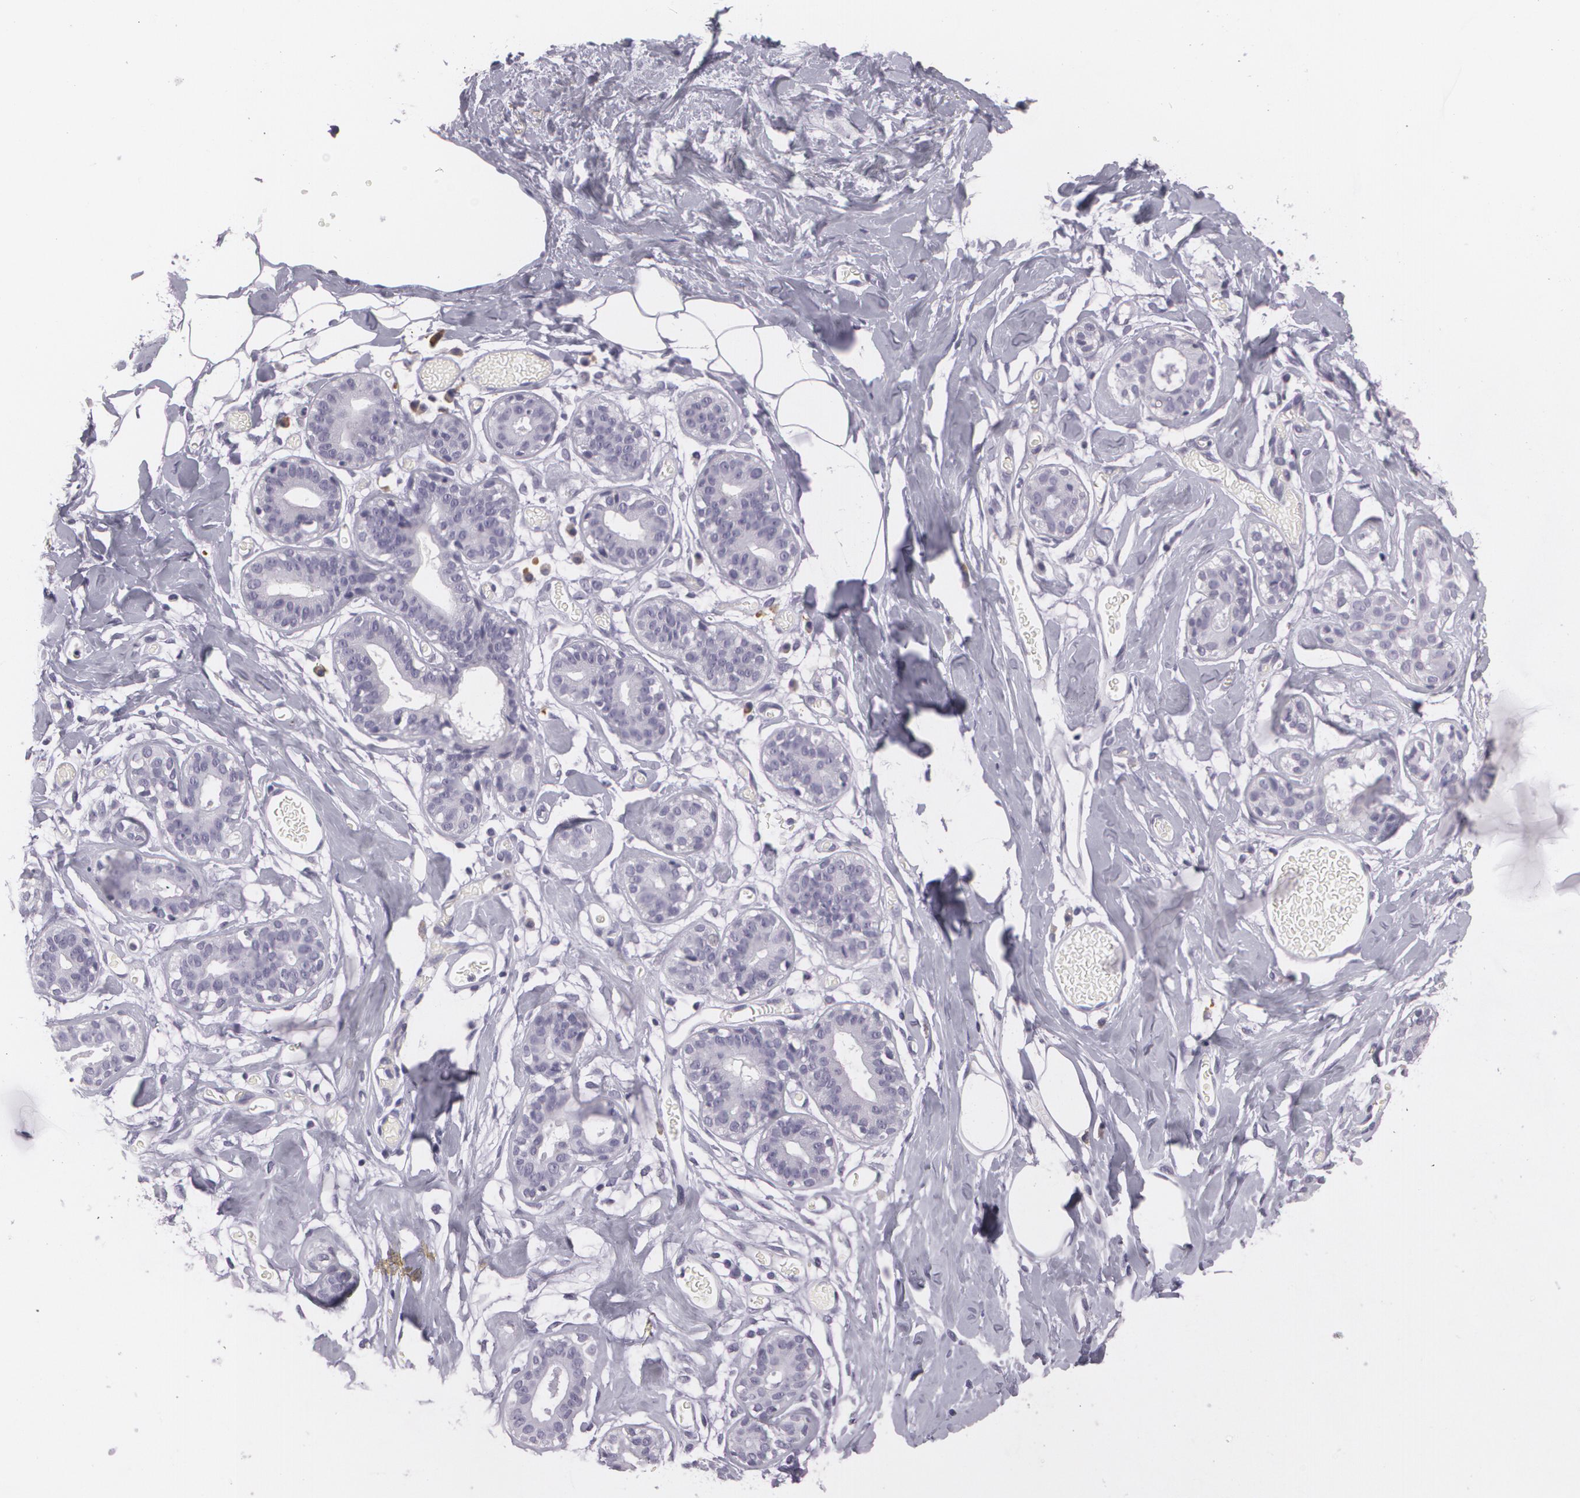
{"staining": {"intensity": "negative", "quantity": "none", "location": "none"}, "tissue": "breast", "cell_type": "Adipocytes", "image_type": "normal", "snomed": [{"axis": "morphology", "description": "Normal tissue, NOS"}, {"axis": "topography", "description": "Breast"}], "caption": "Histopathology image shows no protein expression in adipocytes of normal breast.", "gene": "MAP2", "patient": {"sex": "female", "age": 23}}